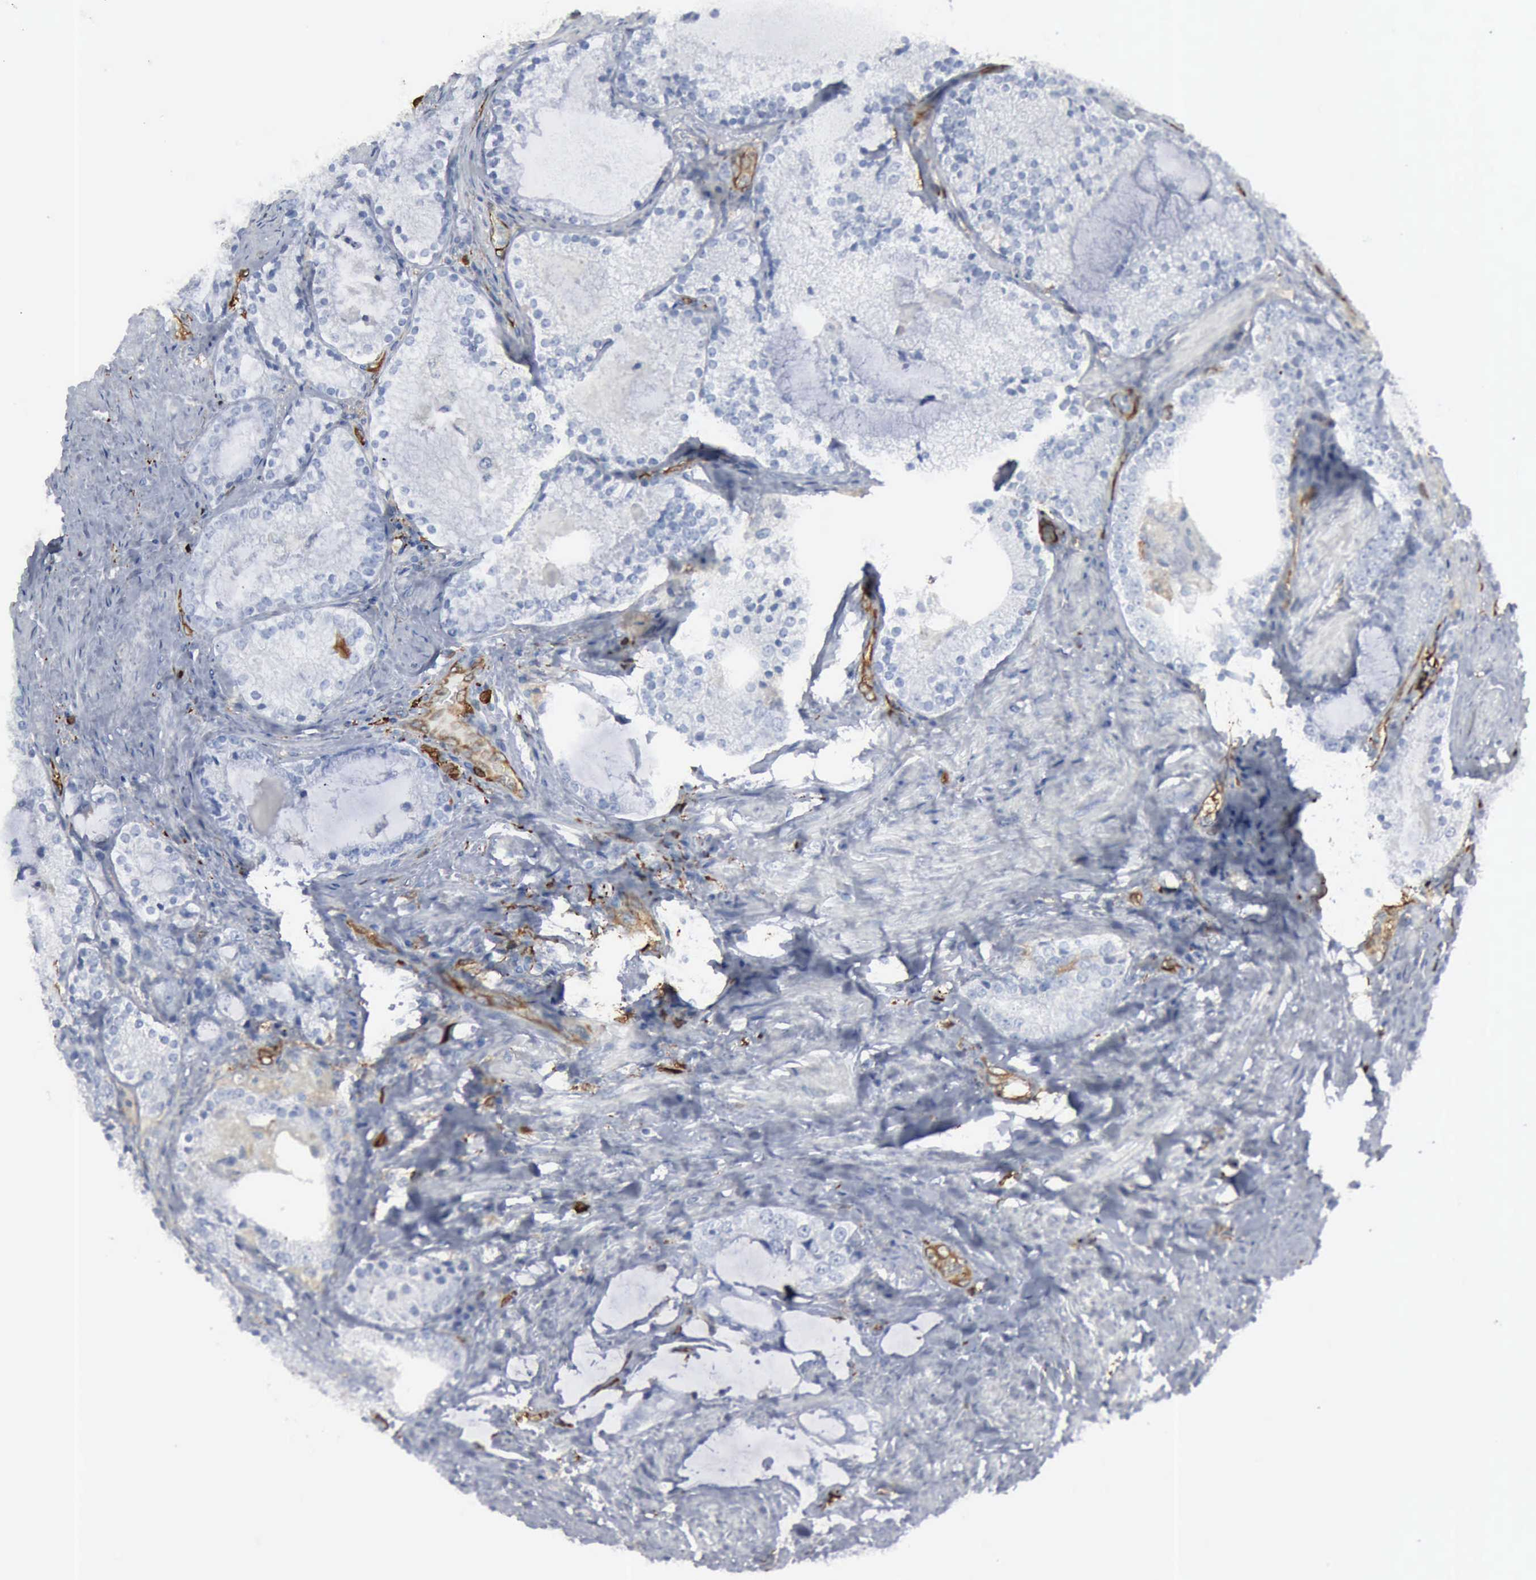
{"staining": {"intensity": "negative", "quantity": "none", "location": "none"}, "tissue": "prostate cancer", "cell_type": "Tumor cells", "image_type": "cancer", "snomed": [{"axis": "morphology", "description": "Adenocarcinoma, High grade"}, {"axis": "topography", "description": "Prostate"}], "caption": "Tumor cells are negative for brown protein staining in prostate cancer.", "gene": "FSCN1", "patient": {"sex": "male", "age": 63}}